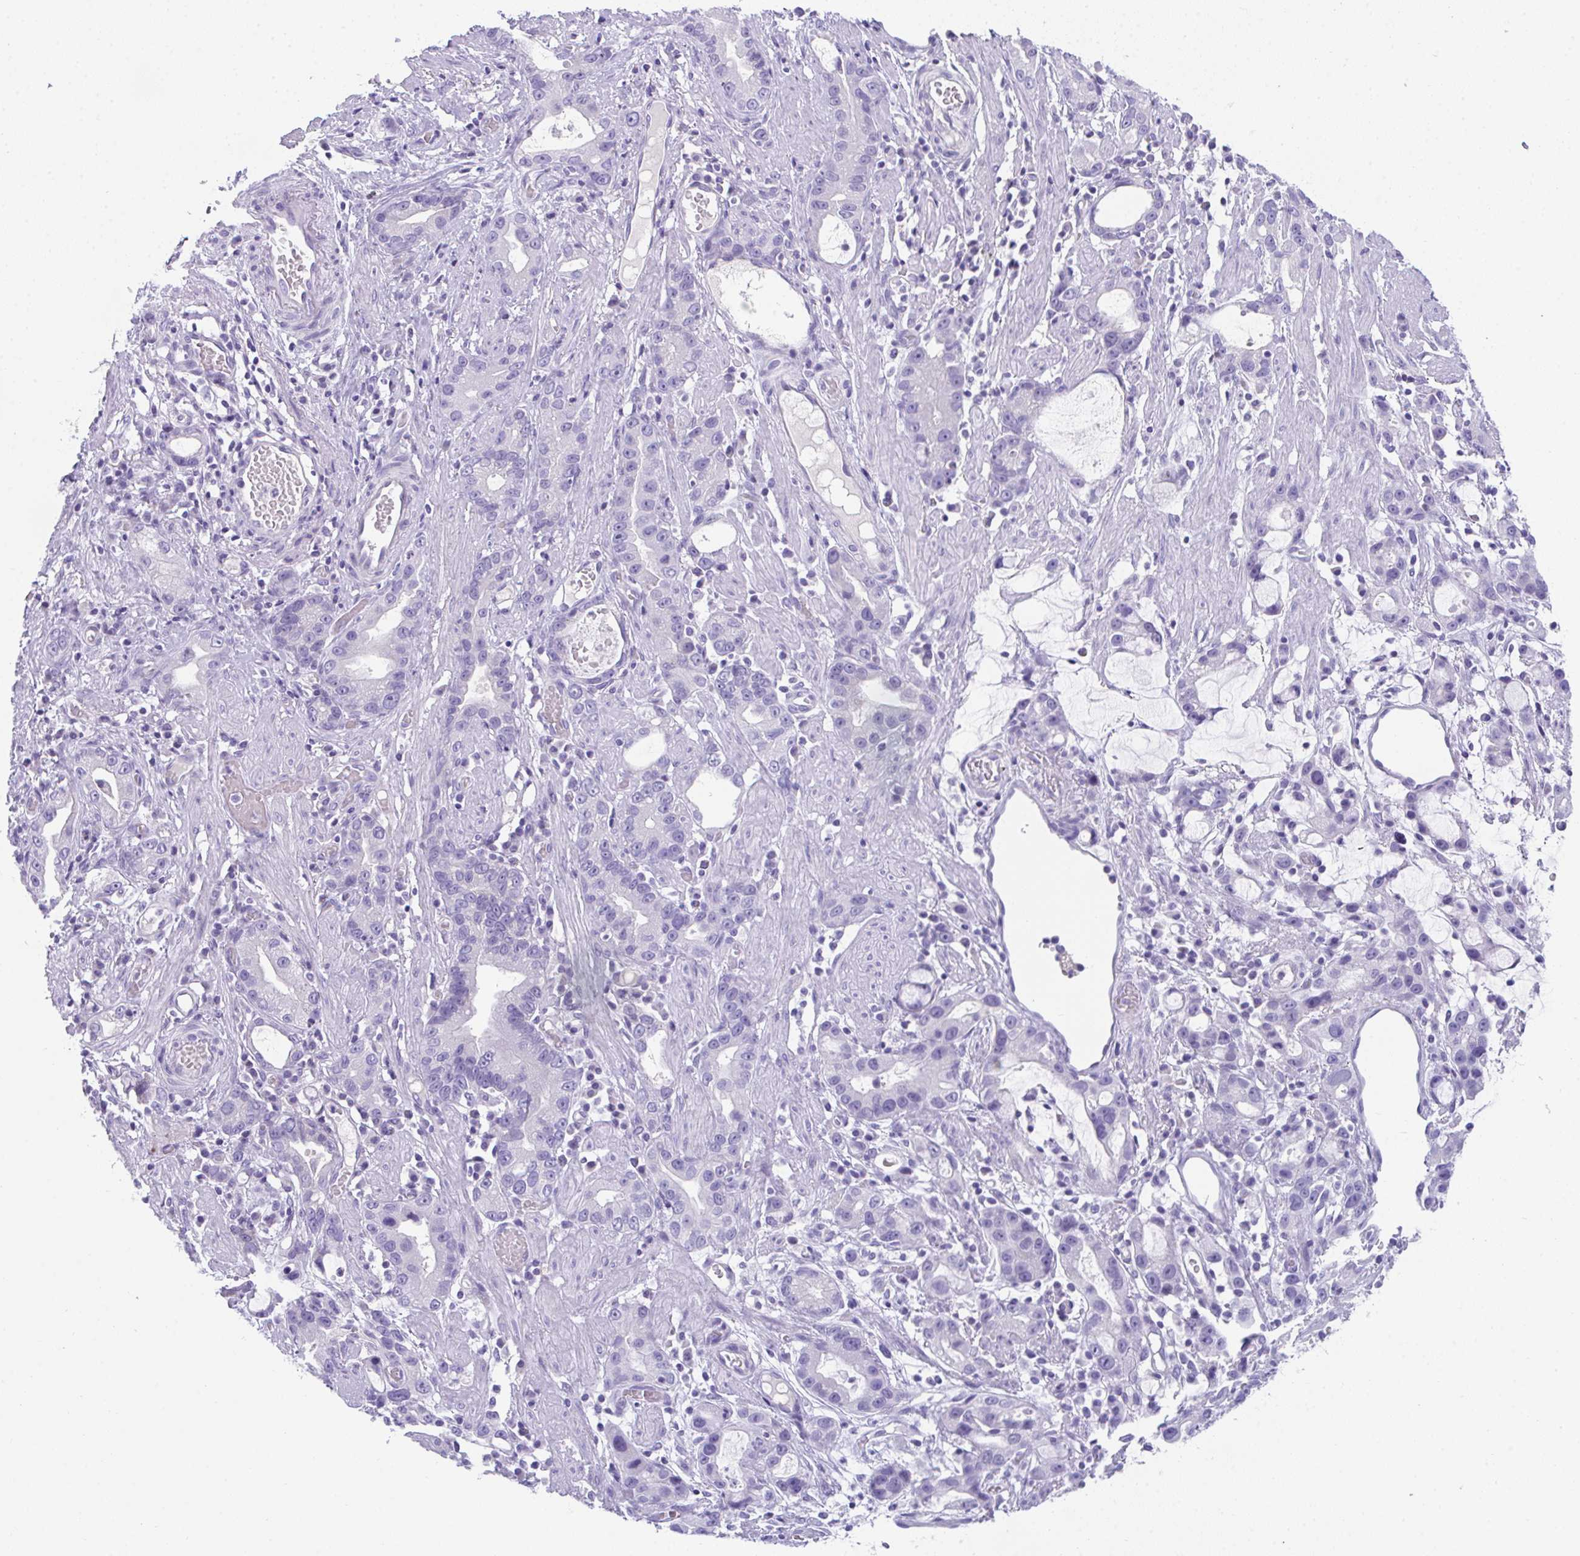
{"staining": {"intensity": "negative", "quantity": "none", "location": "none"}, "tissue": "stomach cancer", "cell_type": "Tumor cells", "image_type": "cancer", "snomed": [{"axis": "morphology", "description": "Adenocarcinoma, NOS"}, {"axis": "topography", "description": "Stomach"}], "caption": "The immunohistochemistry photomicrograph has no significant expression in tumor cells of stomach cancer tissue.", "gene": "TTC30B", "patient": {"sex": "male", "age": 55}}